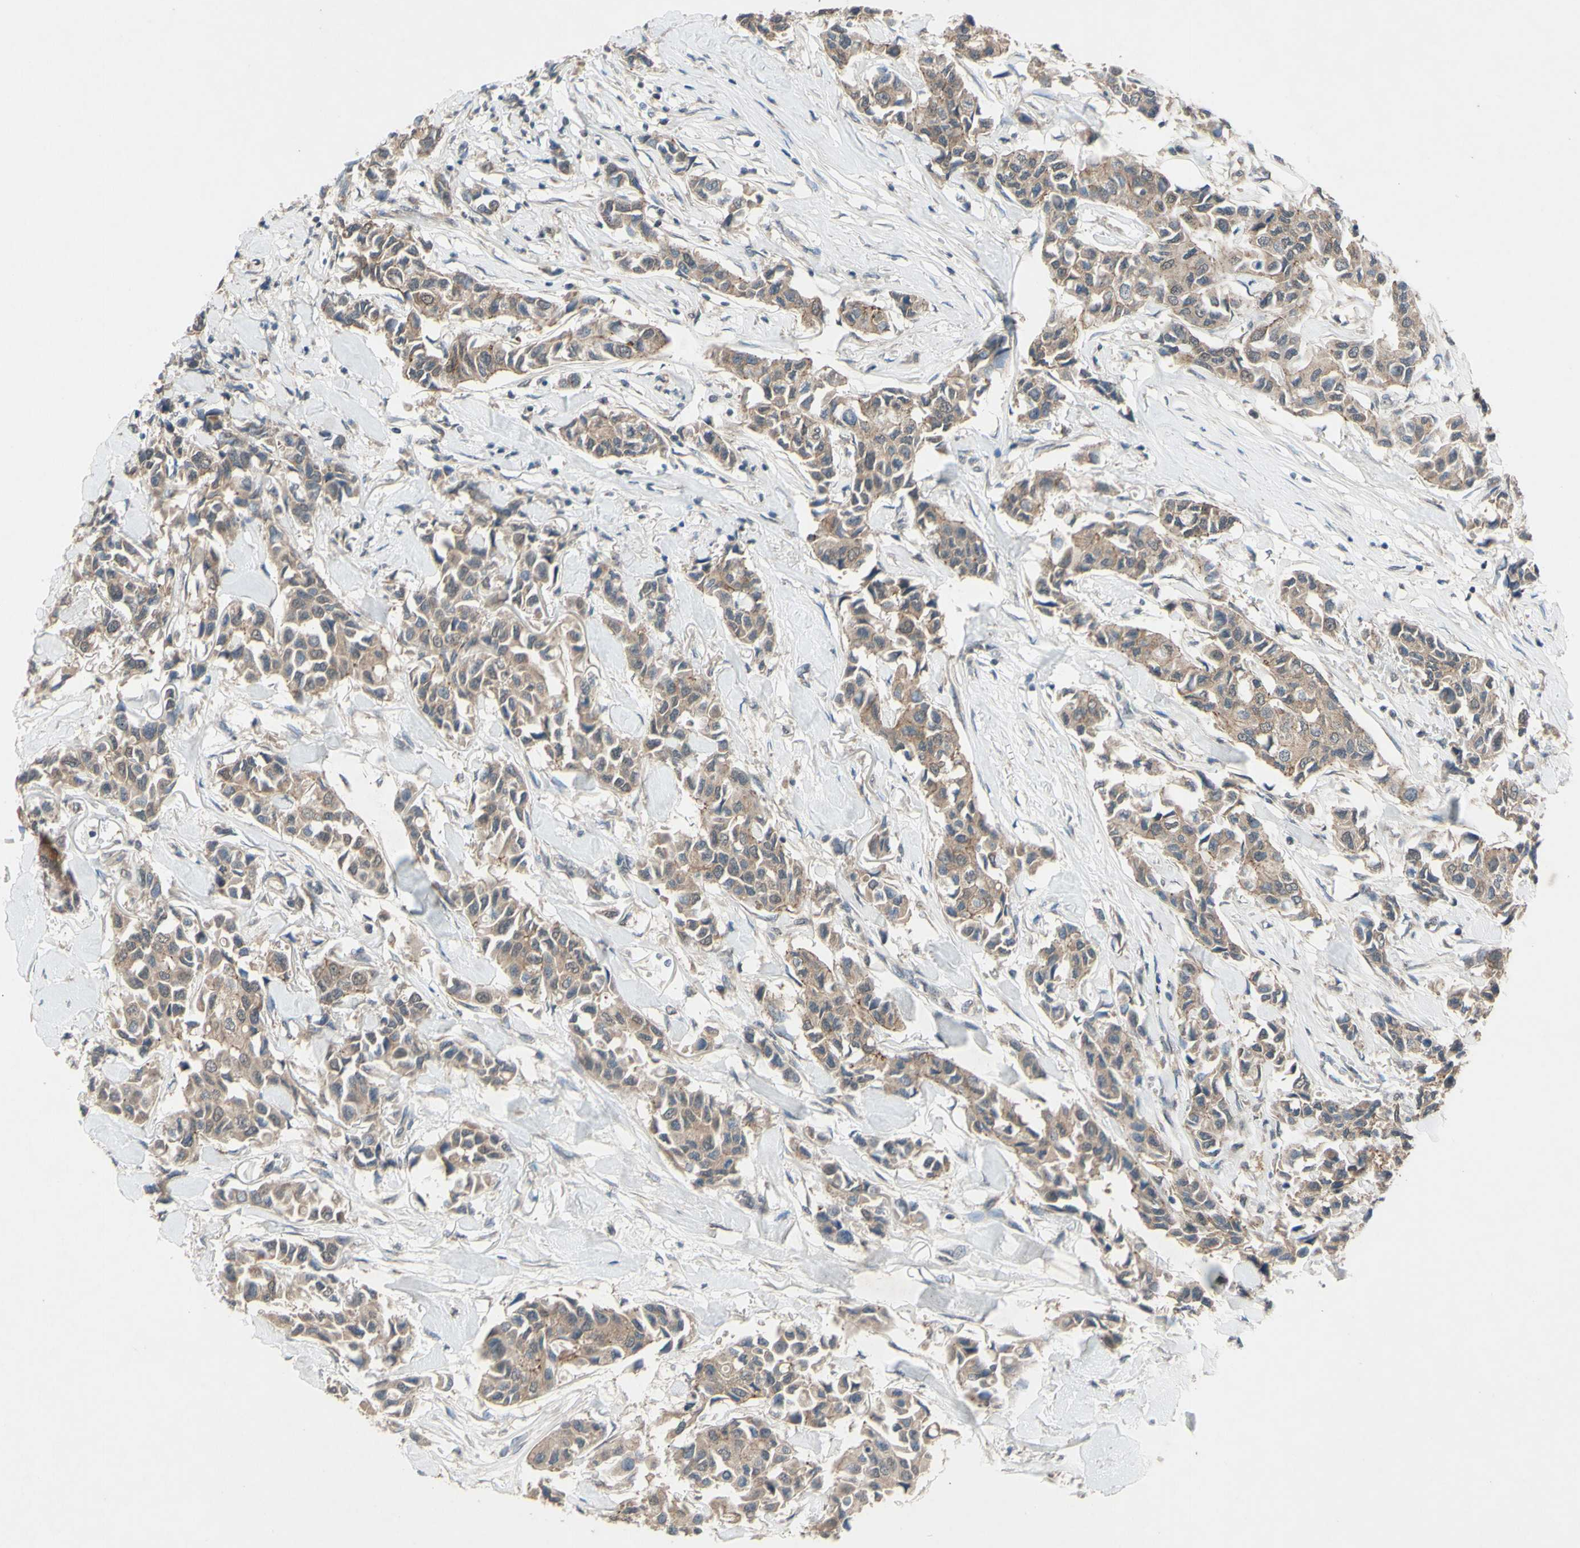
{"staining": {"intensity": "moderate", "quantity": ">75%", "location": "cytoplasmic/membranous"}, "tissue": "breast cancer", "cell_type": "Tumor cells", "image_type": "cancer", "snomed": [{"axis": "morphology", "description": "Duct carcinoma"}, {"axis": "topography", "description": "Breast"}], "caption": "Immunohistochemical staining of breast intraductal carcinoma displays medium levels of moderate cytoplasmic/membranous positivity in about >75% of tumor cells.", "gene": "CDCP1", "patient": {"sex": "female", "age": 80}}